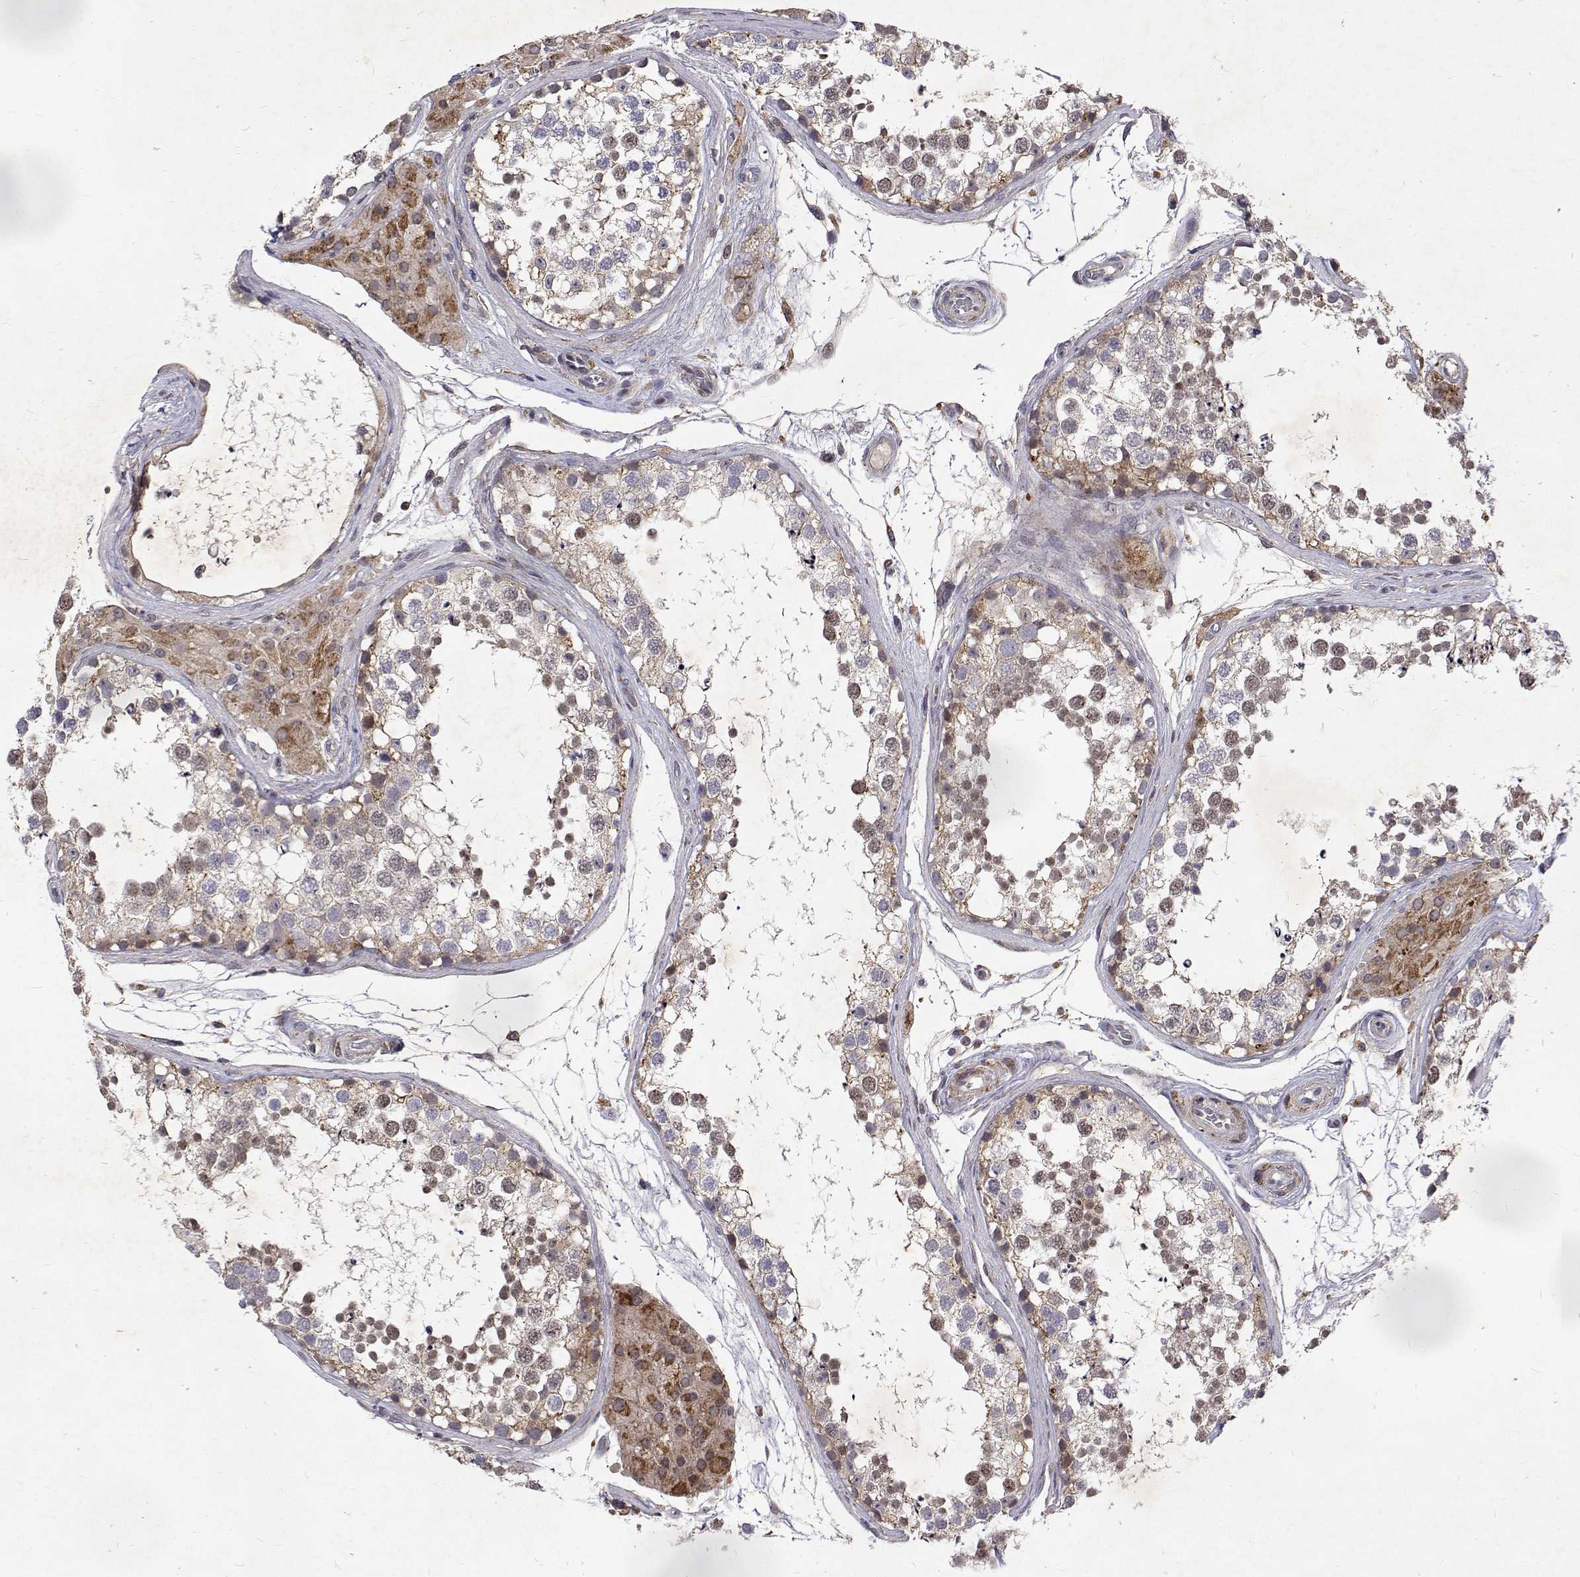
{"staining": {"intensity": "weak", "quantity": "<25%", "location": "cytoplasmic/membranous"}, "tissue": "testis", "cell_type": "Cells in seminiferous ducts", "image_type": "normal", "snomed": [{"axis": "morphology", "description": "Normal tissue, NOS"}, {"axis": "morphology", "description": "Seminoma, NOS"}, {"axis": "topography", "description": "Testis"}], "caption": "Protein analysis of benign testis demonstrates no significant expression in cells in seminiferous ducts.", "gene": "ALKBH8", "patient": {"sex": "male", "age": 65}}